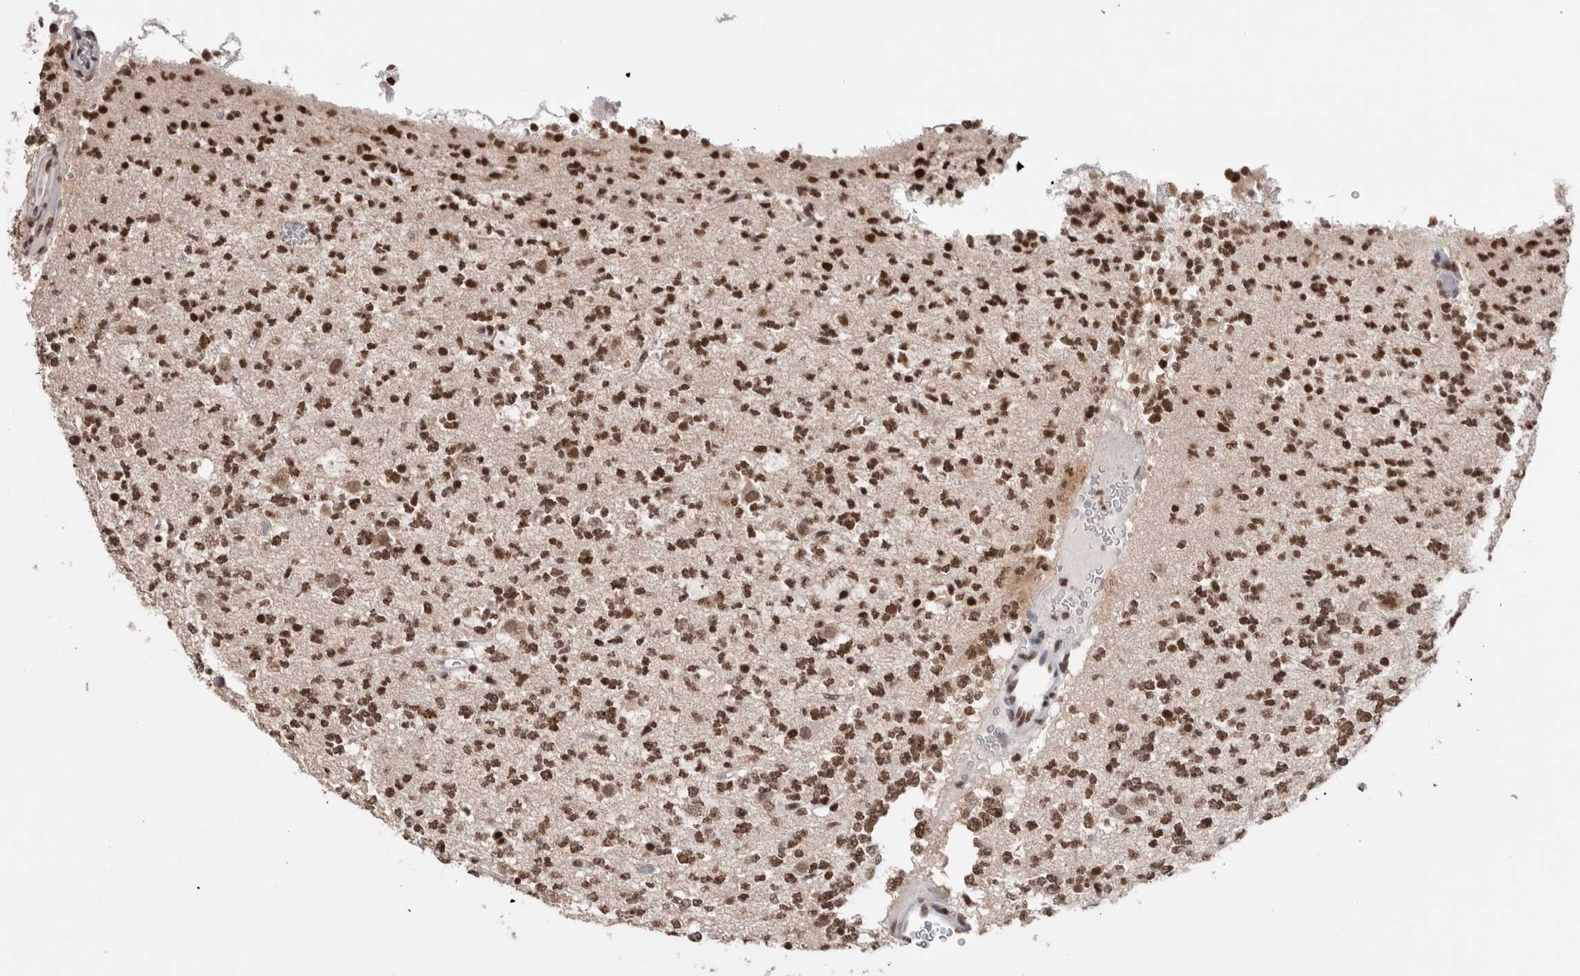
{"staining": {"intensity": "strong", "quantity": ">75%", "location": "nuclear"}, "tissue": "glioma", "cell_type": "Tumor cells", "image_type": "cancer", "snomed": [{"axis": "morphology", "description": "Glioma, malignant, Low grade"}, {"axis": "topography", "description": "Brain"}], "caption": "The micrograph demonstrates a brown stain indicating the presence of a protein in the nuclear of tumor cells in low-grade glioma (malignant).", "gene": "SMC1A", "patient": {"sex": "male", "age": 38}}